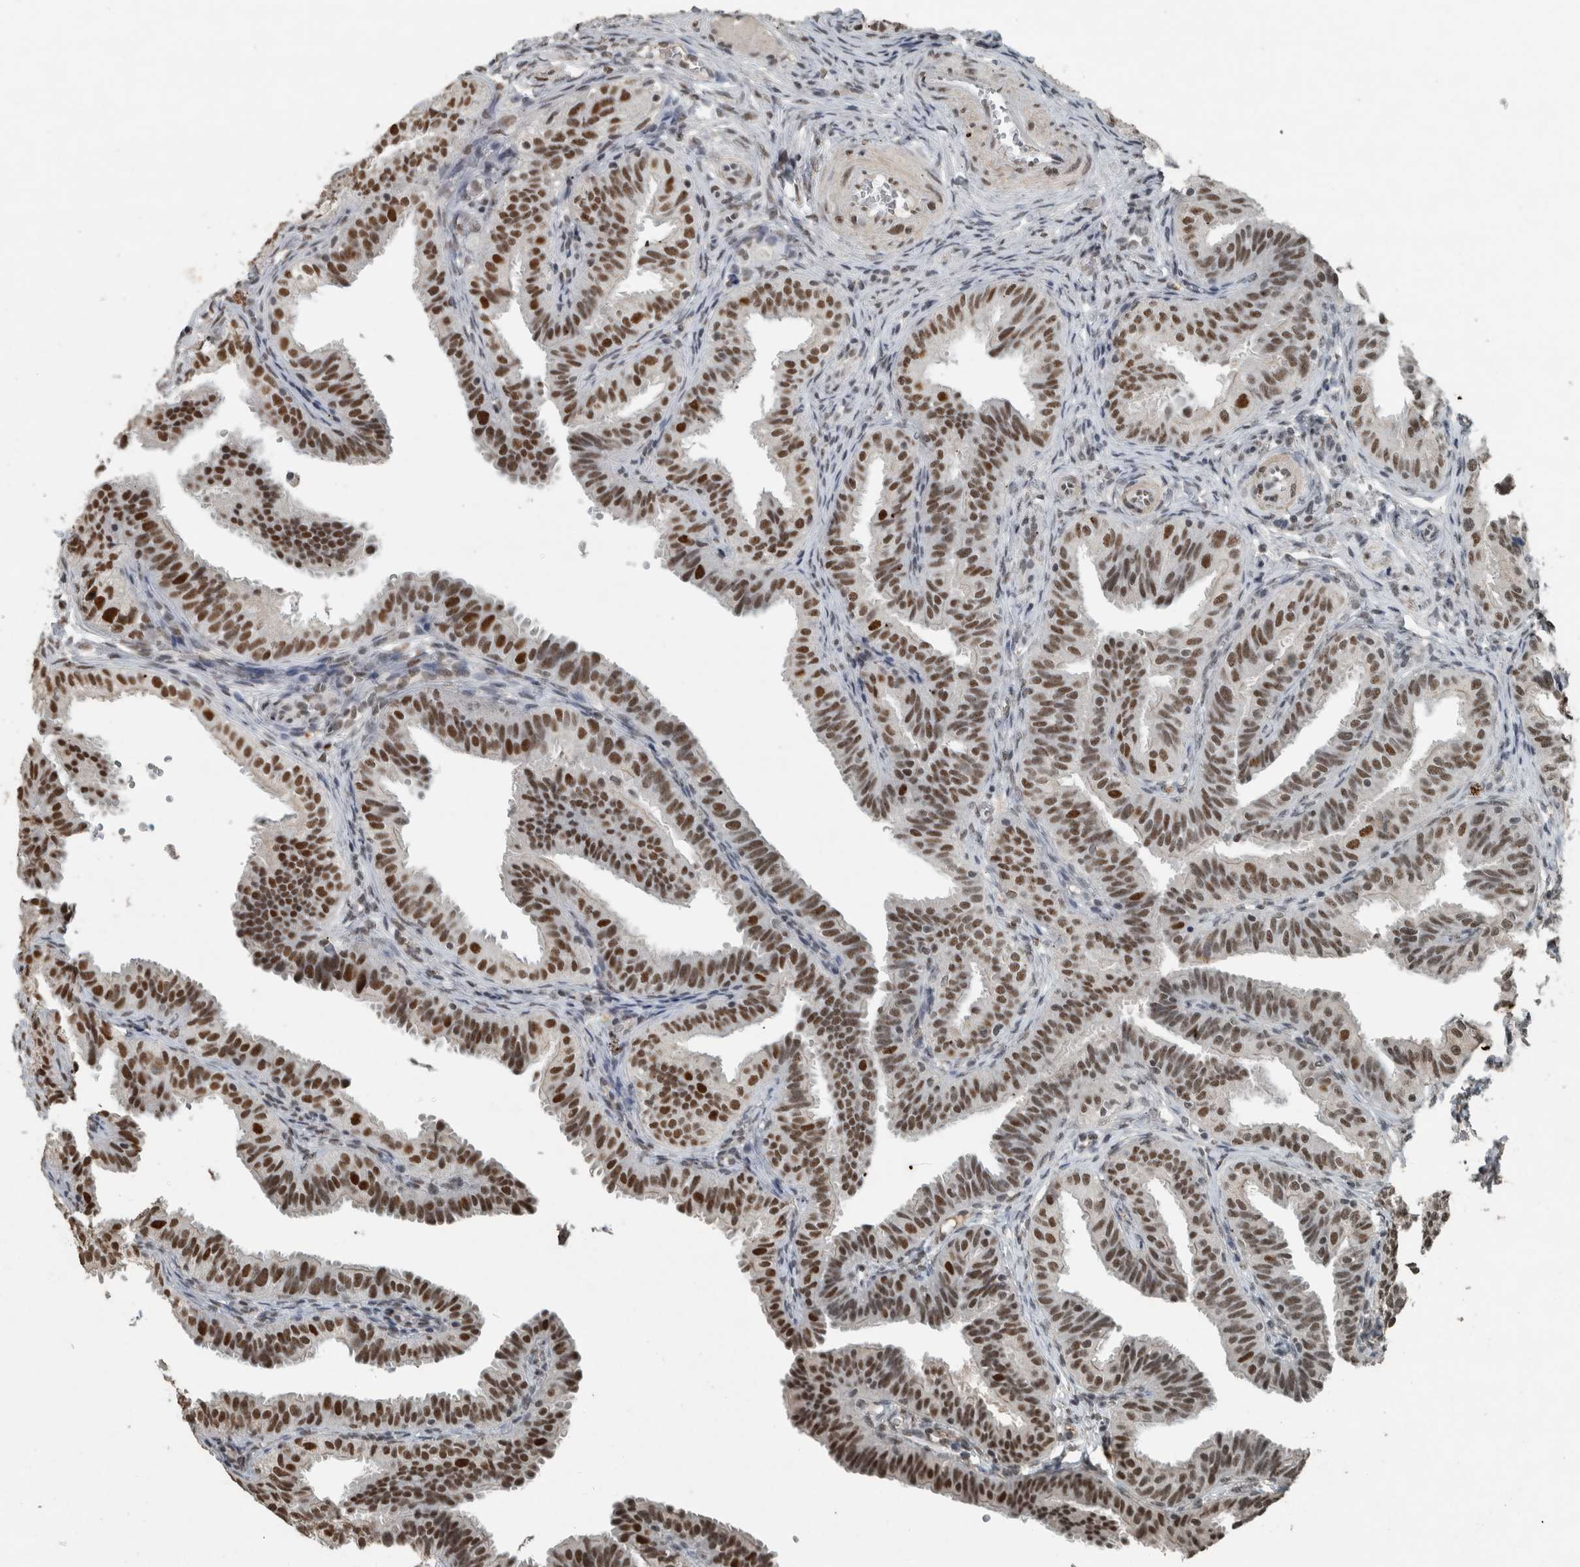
{"staining": {"intensity": "strong", "quantity": ">75%", "location": "nuclear"}, "tissue": "fallopian tube", "cell_type": "Glandular cells", "image_type": "normal", "snomed": [{"axis": "morphology", "description": "Normal tissue, NOS"}, {"axis": "topography", "description": "Fallopian tube"}], "caption": "The histopathology image exhibits immunohistochemical staining of normal fallopian tube. There is strong nuclear positivity is appreciated in approximately >75% of glandular cells.", "gene": "ZNF24", "patient": {"sex": "female", "age": 35}}